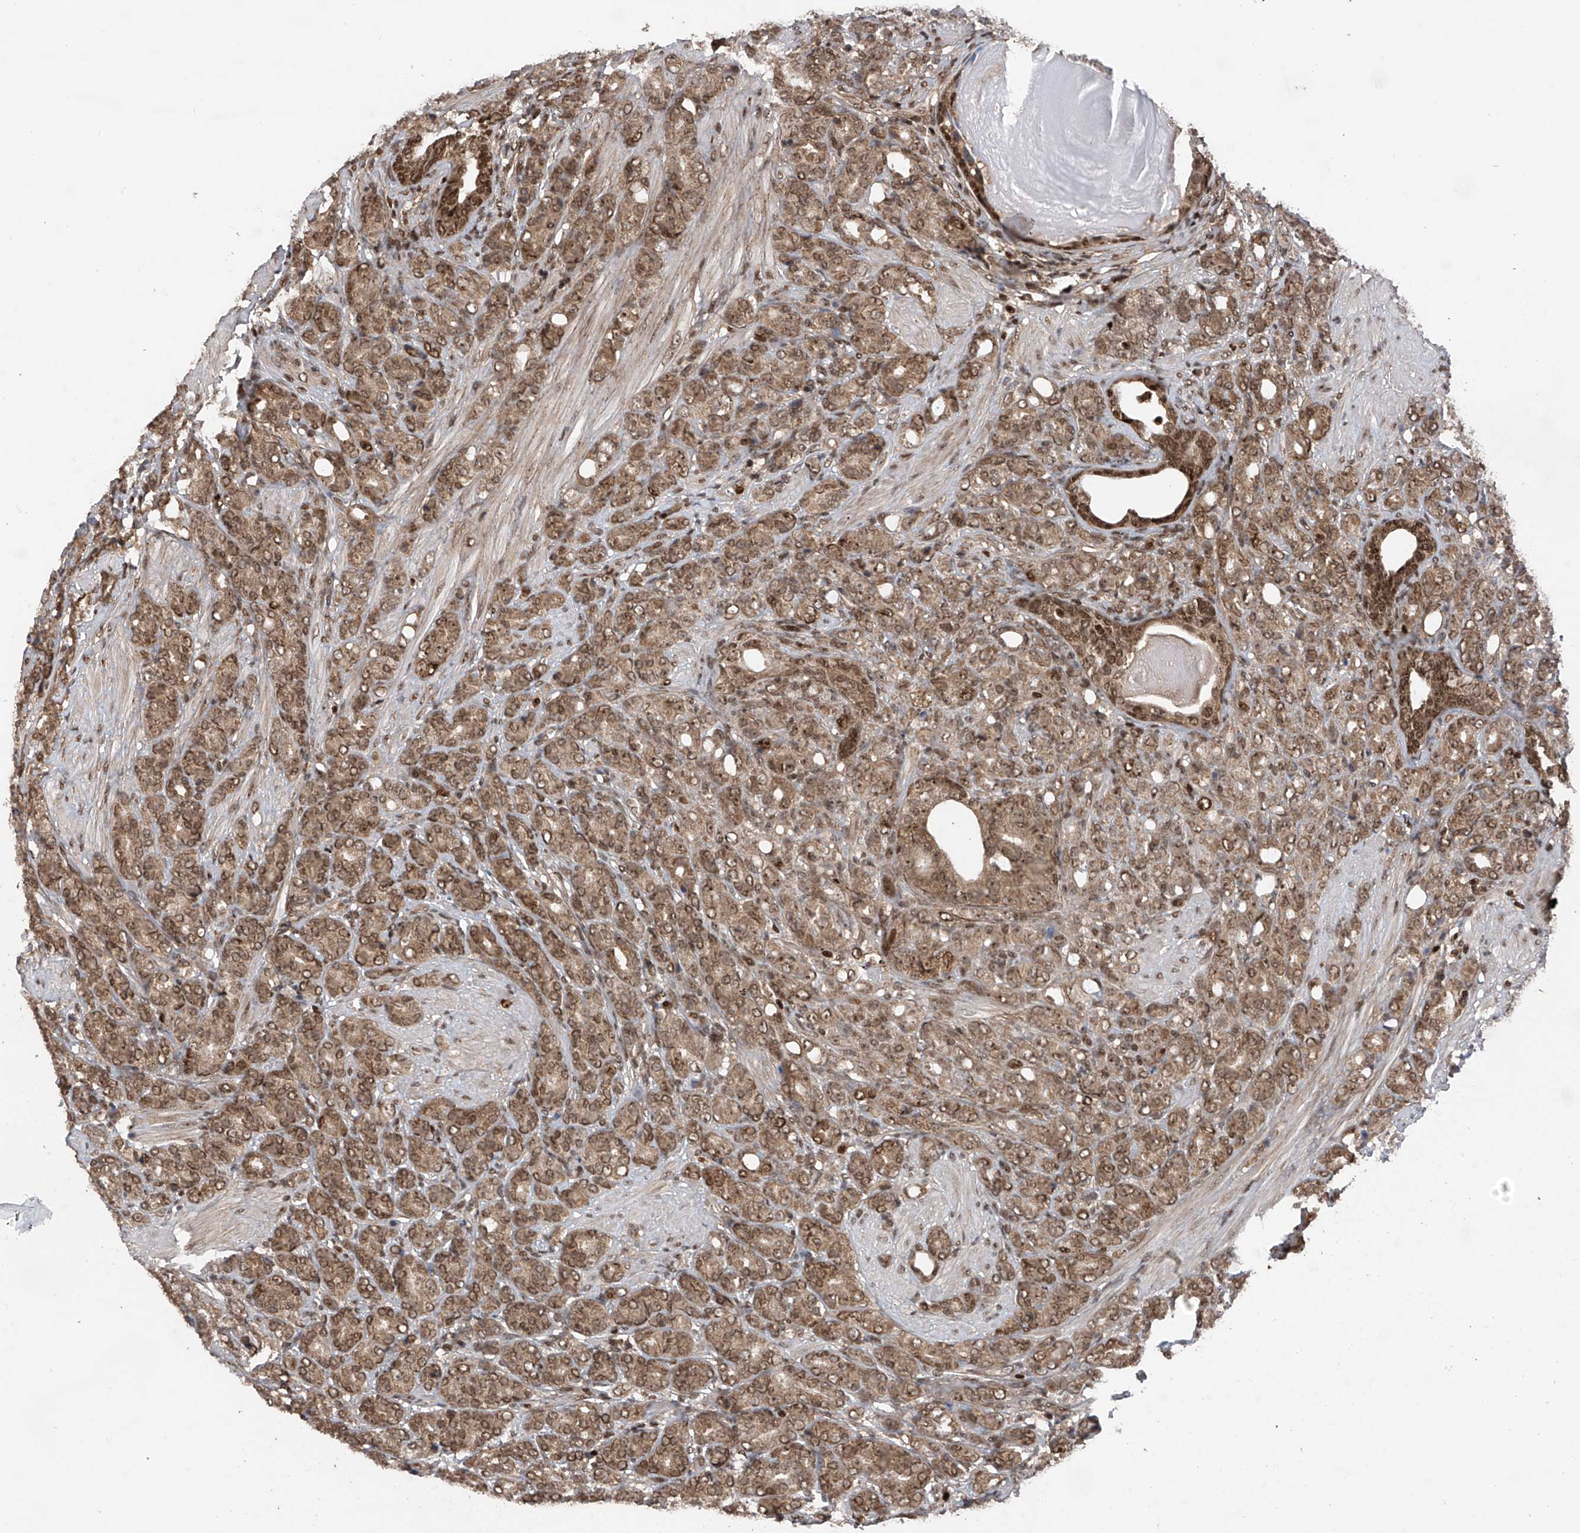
{"staining": {"intensity": "moderate", "quantity": ">75%", "location": "cytoplasmic/membranous,nuclear"}, "tissue": "prostate cancer", "cell_type": "Tumor cells", "image_type": "cancer", "snomed": [{"axis": "morphology", "description": "Adenocarcinoma, High grade"}, {"axis": "topography", "description": "Prostate"}], "caption": "IHC staining of prostate cancer (adenocarcinoma (high-grade)), which displays medium levels of moderate cytoplasmic/membranous and nuclear staining in about >75% of tumor cells indicating moderate cytoplasmic/membranous and nuclear protein staining. The staining was performed using DAB (brown) for protein detection and nuclei were counterstained in hematoxylin (blue).", "gene": "DNAJC9", "patient": {"sex": "male", "age": 62}}